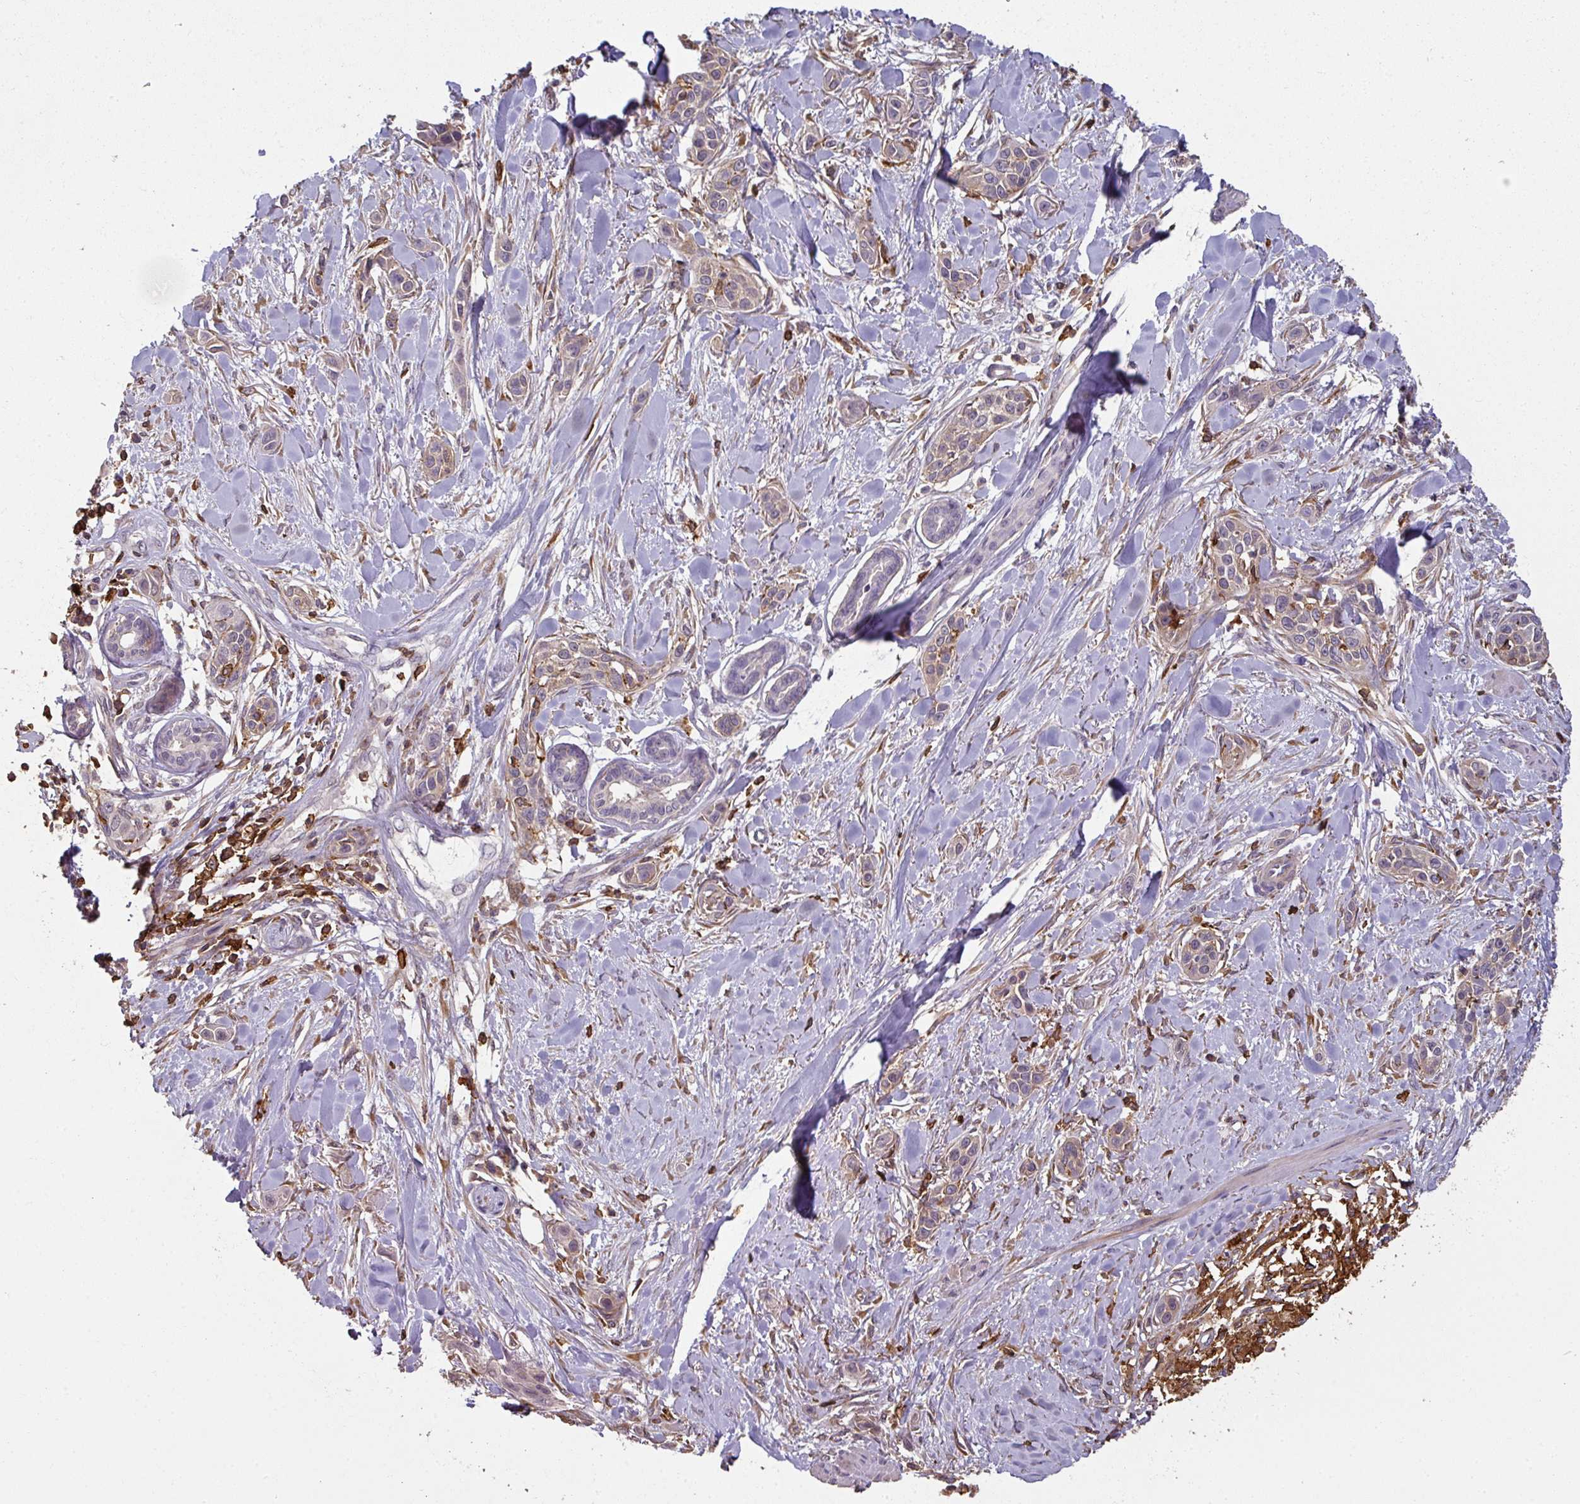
{"staining": {"intensity": "negative", "quantity": "none", "location": "none"}, "tissue": "skin cancer", "cell_type": "Tumor cells", "image_type": "cancer", "snomed": [{"axis": "morphology", "description": "Squamous cell carcinoma, NOS"}, {"axis": "topography", "description": "Skin"}], "caption": "Squamous cell carcinoma (skin) stained for a protein using immunohistochemistry (IHC) reveals no staining tumor cells.", "gene": "OLFML2B", "patient": {"sex": "female", "age": 69}}